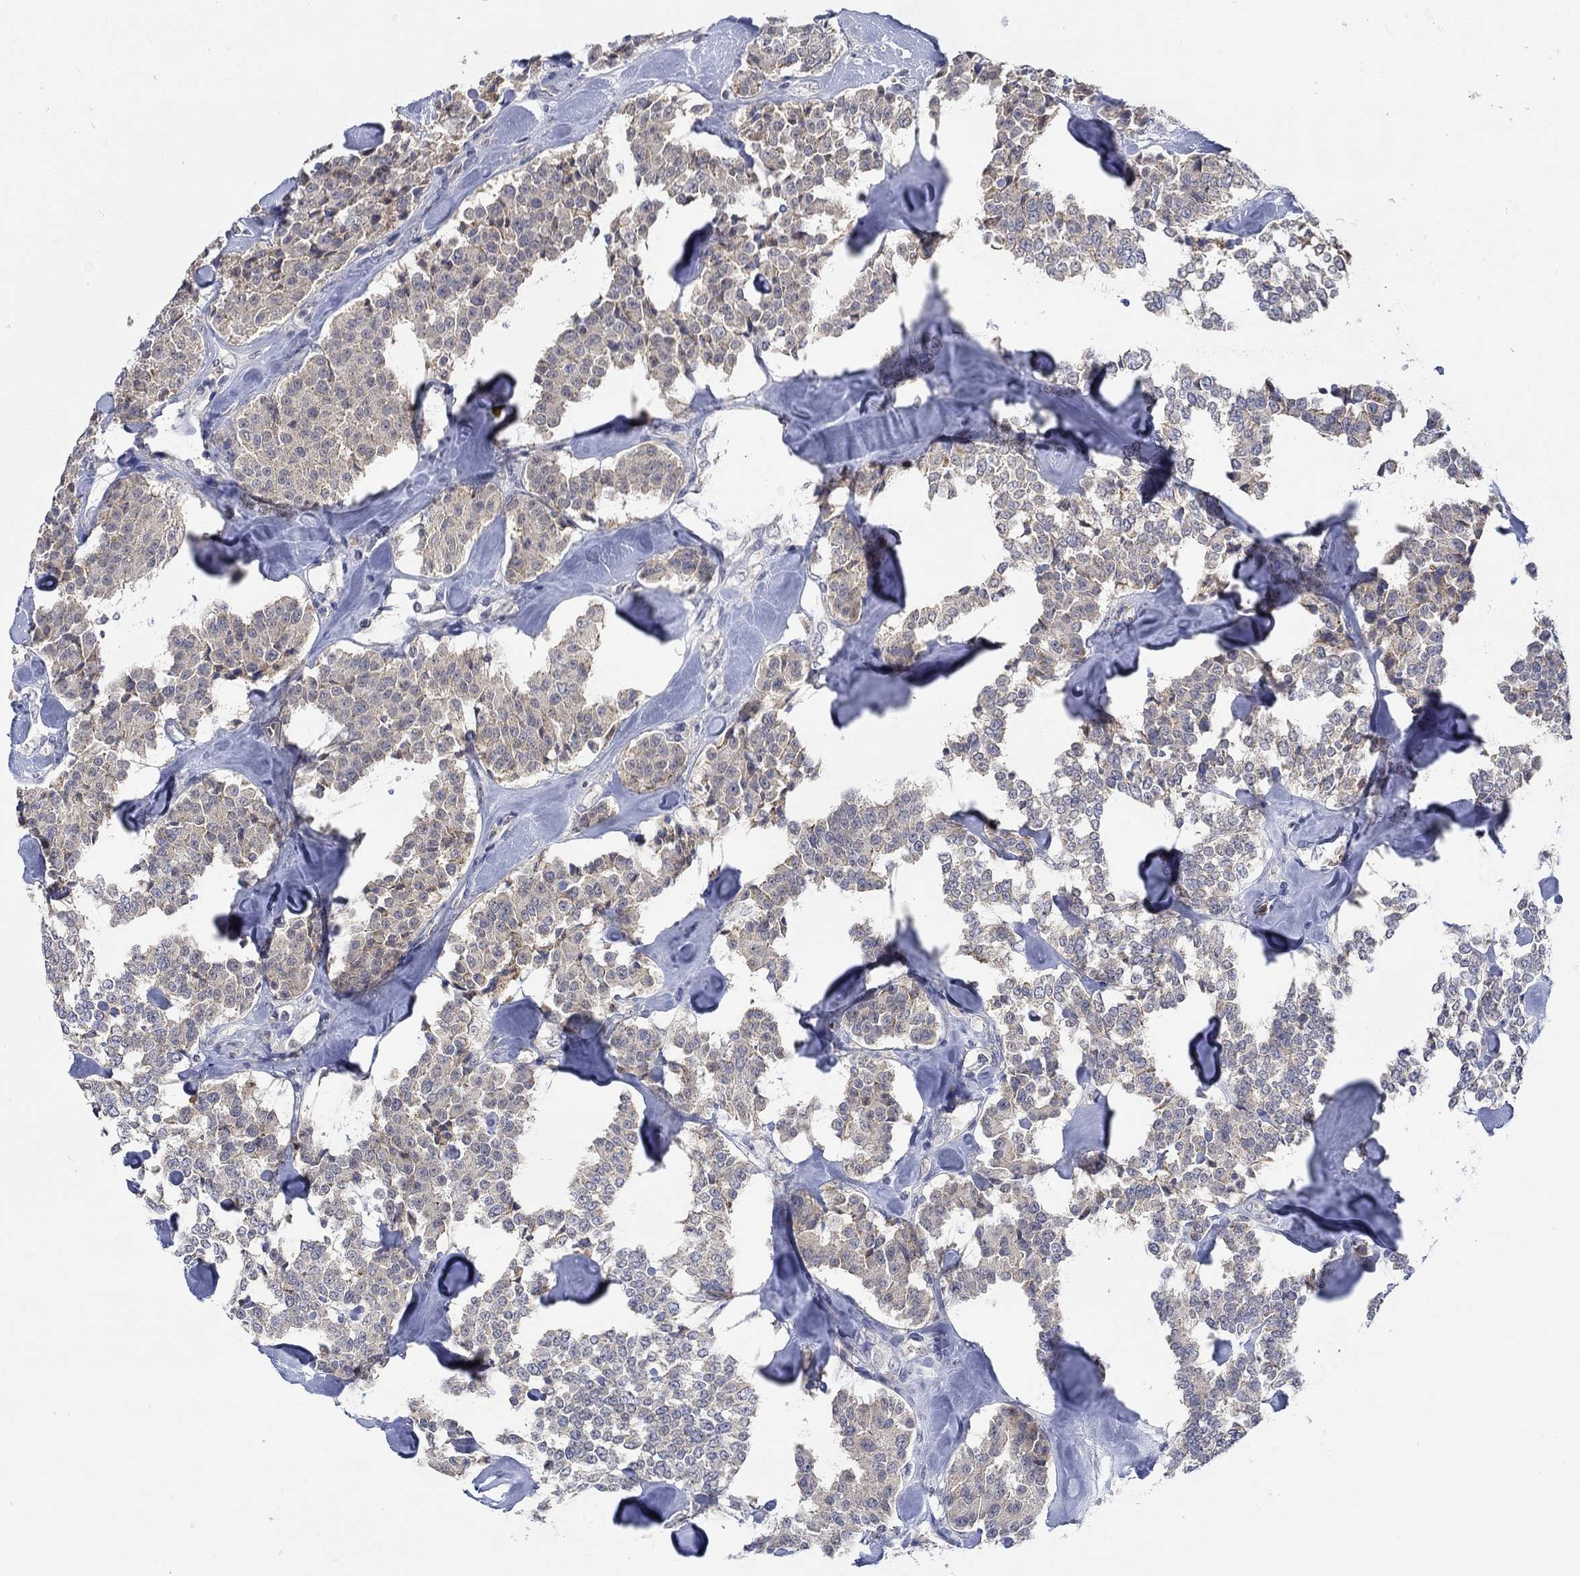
{"staining": {"intensity": "moderate", "quantity": "<25%", "location": "cytoplasmic/membranous"}, "tissue": "carcinoid", "cell_type": "Tumor cells", "image_type": "cancer", "snomed": [{"axis": "morphology", "description": "Carcinoid, malignant, NOS"}, {"axis": "topography", "description": "Pancreas"}], "caption": "Malignant carcinoid stained with a protein marker shows moderate staining in tumor cells.", "gene": "WASF1", "patient": {"sex": "male", "age": 41}}